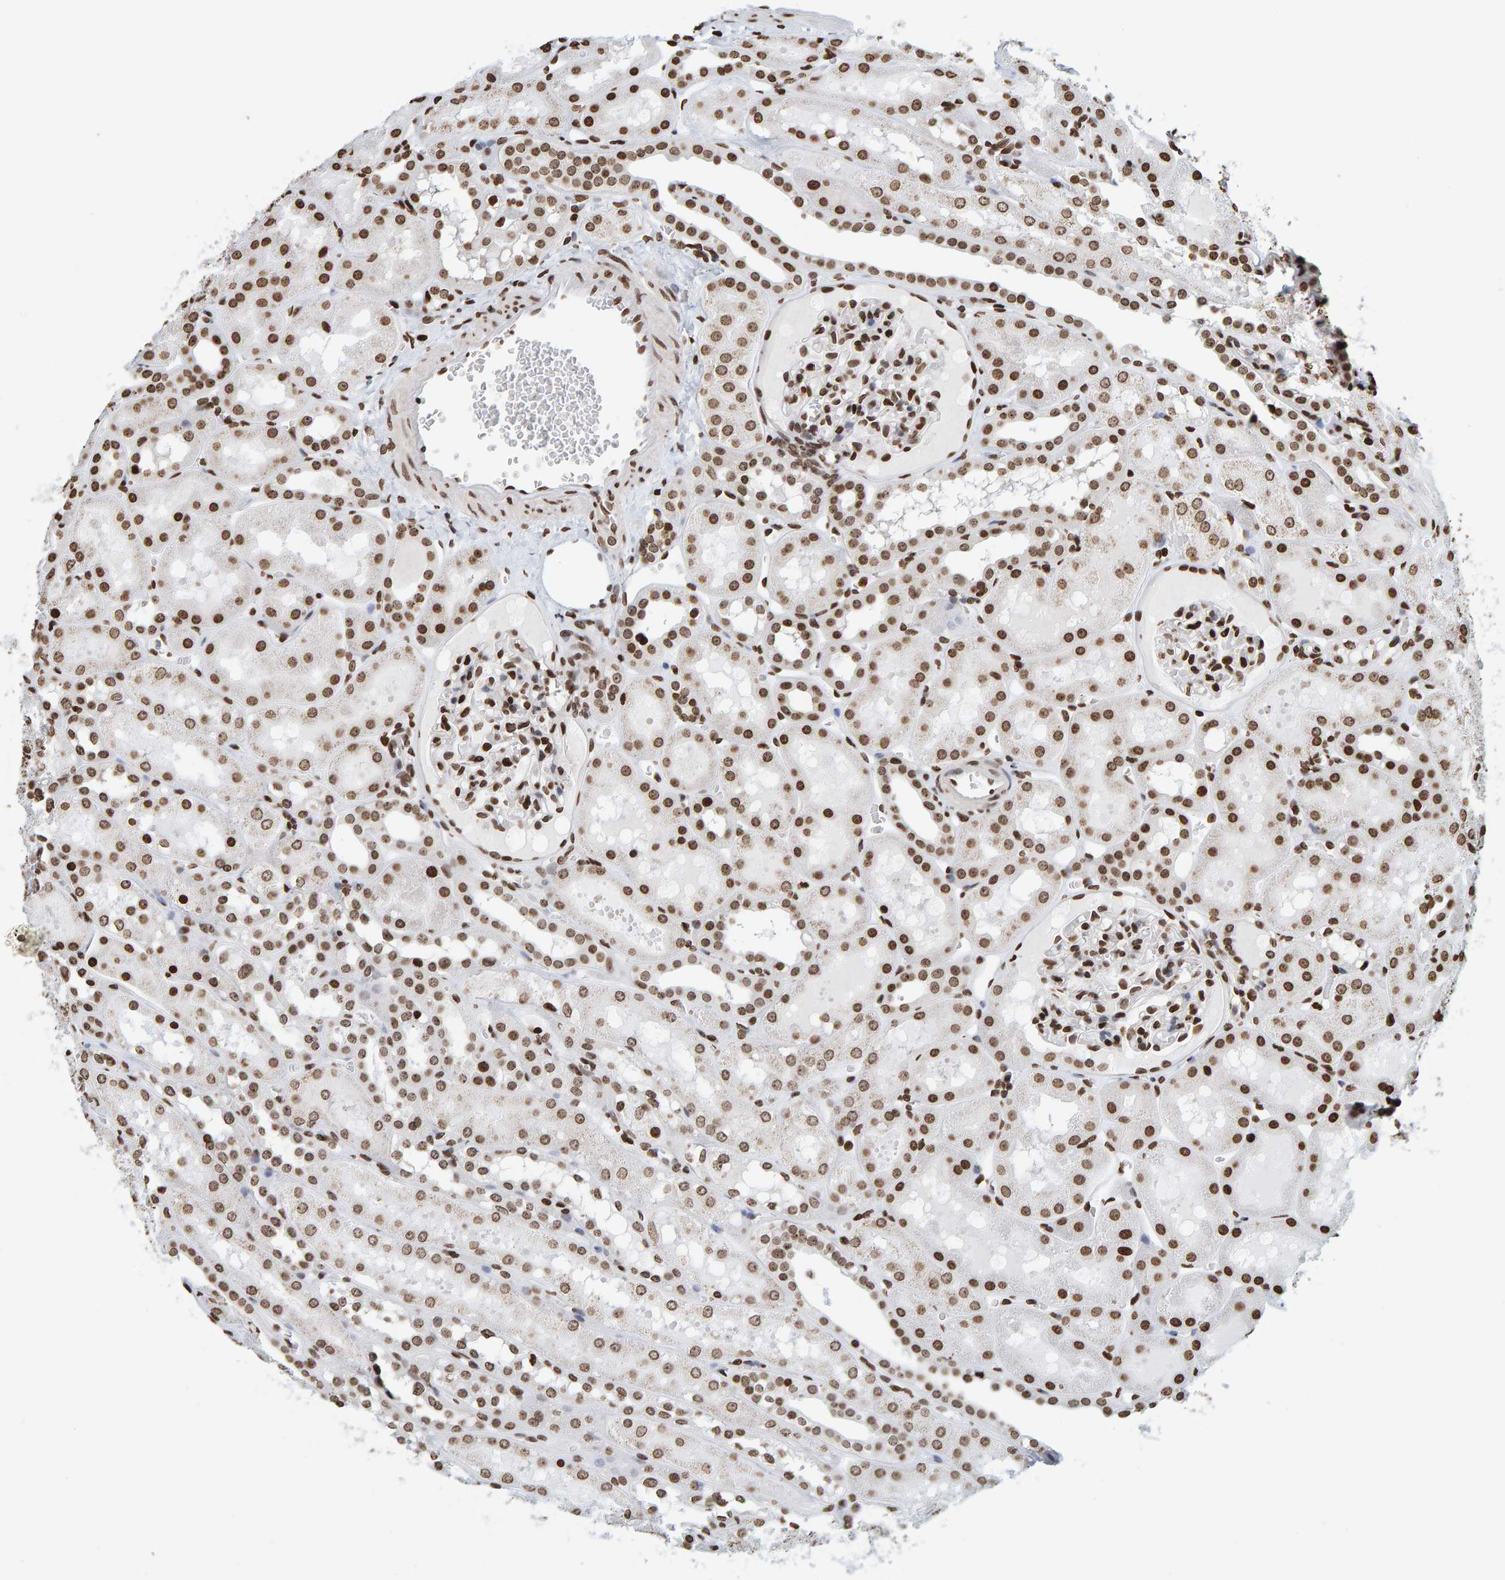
{"staining": {"intensity": "strong", "quantity": ">75%", "location": "nuclear"}, "tissue": "kidney", "cell_type": "Cells in glomeruli", "image_type": "normal", "snomed": [{"axis": "morphology", "description": "Normal tissue, NOS"}, {"axis": "topography", "description": "Kidney"}, {"axis": "topography", "description": "Urinary bladder"}], "caption": "Protein staining shows strong nuclear staining in approximately >75% of cells in glomeruli in normal kidney. (Stains: DAB (3,3'-diaminobenzidine) in brown, nuclei in blue, Microscopy: brightfield microscopy at high magnification).", "gene": "BRF2", "patient": {"sex": "male", "age": 16}}